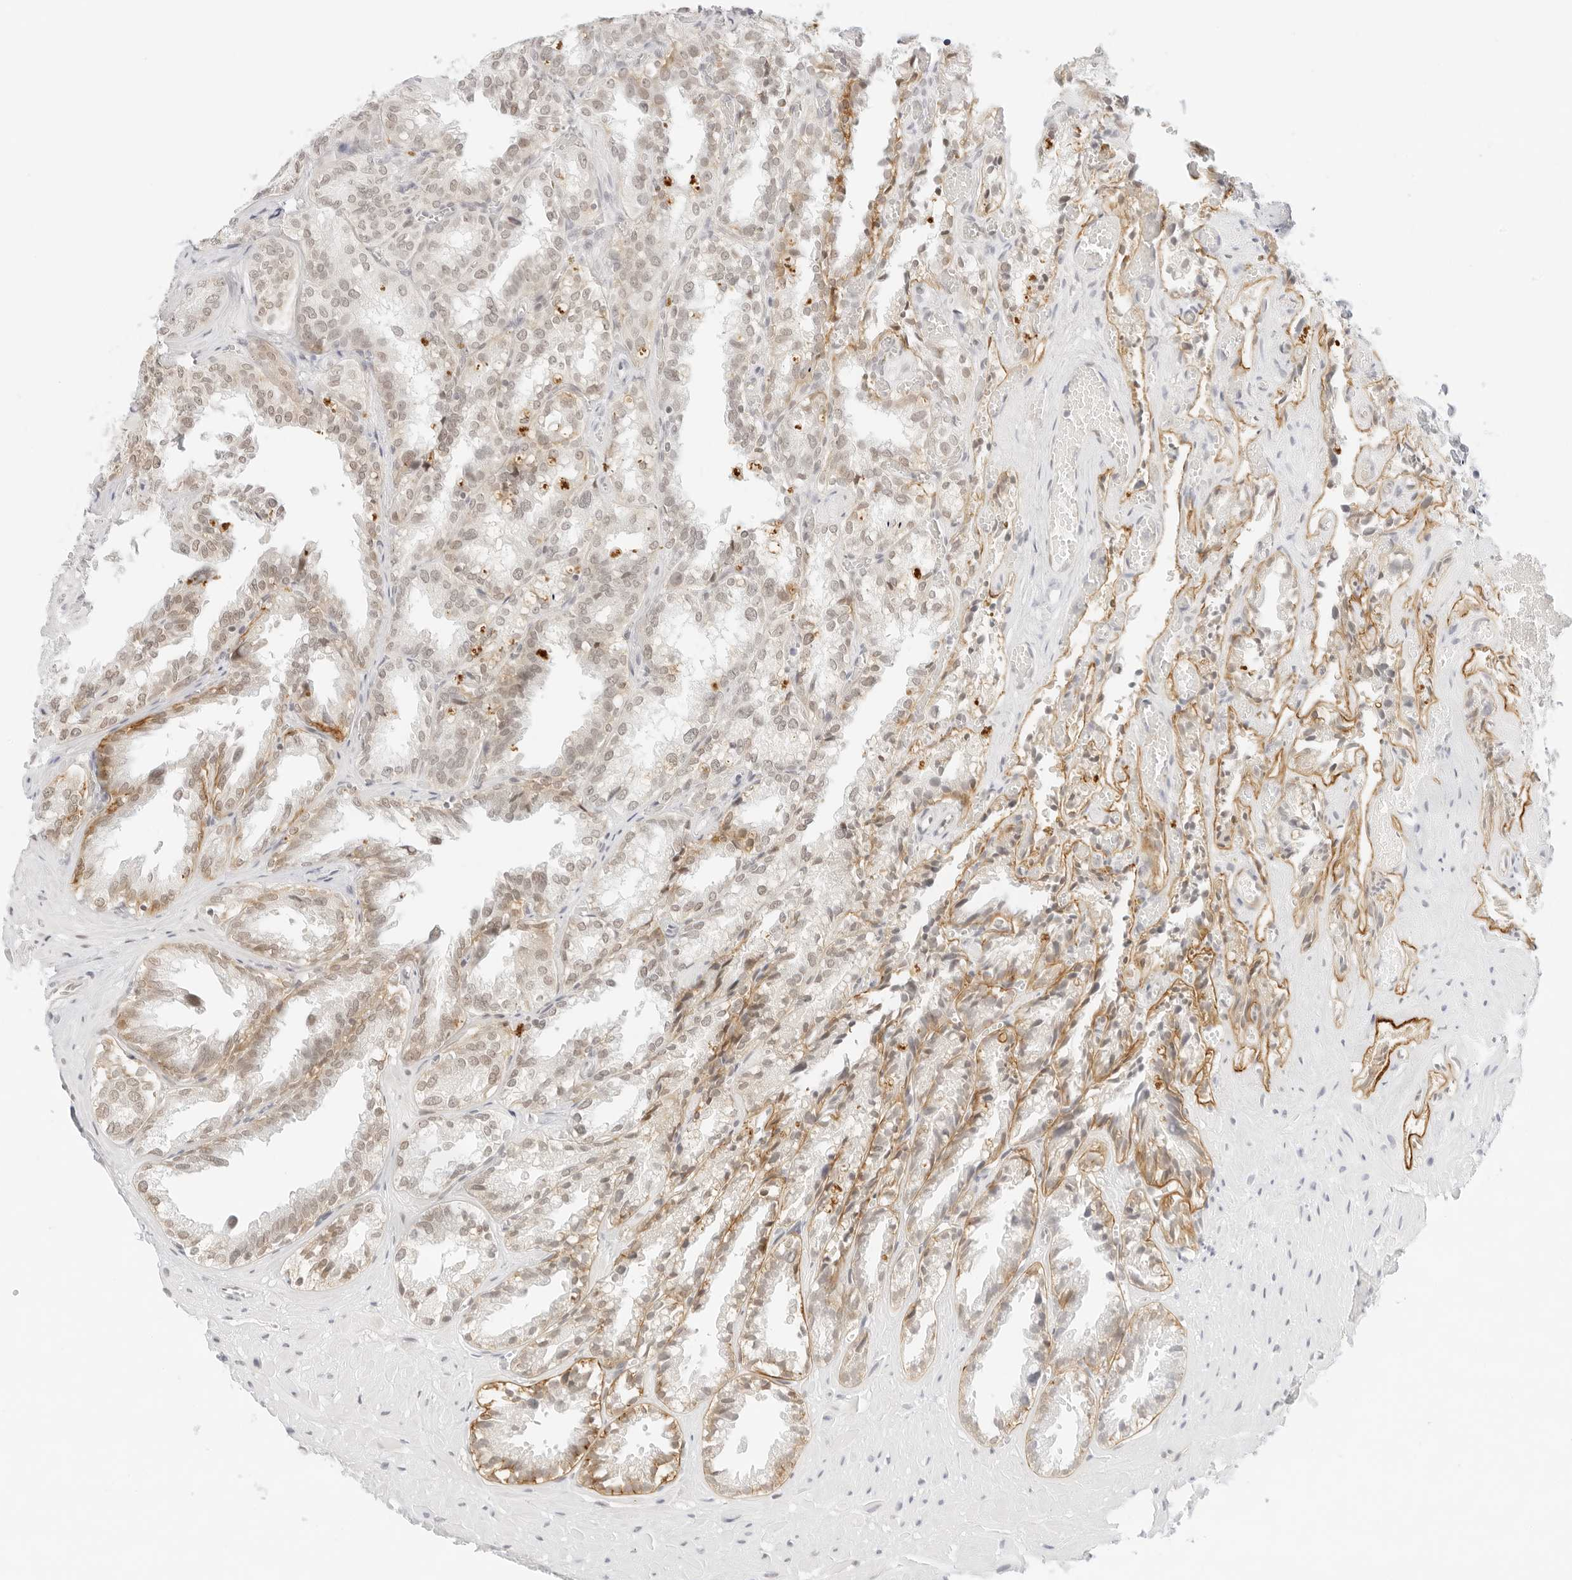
{"staining": {"intensity": "moderate", "quantity": "25%-75%", "location": "cytoplasmic/membranous,nuclear"}, "tissue": "seminal vesicle", "cell_type": "Glandular cells", "image_type": "normal", "snomed": [{"axis": "morphology", "description": "Normal tissue, NOS"}, {"axis": "topography", "description": "Prostate"}, {"axis": "topography", "description": "Seminal veicle"}], "caption": "Seminal vesicle stained with a brown dye demonstrates moderate cytoplasmic/membranous,nuclear positive staining in about 25%-75% of glandular cells.", "gene": "ITGA6", "patient": {"sex": "male", "age": 51}}